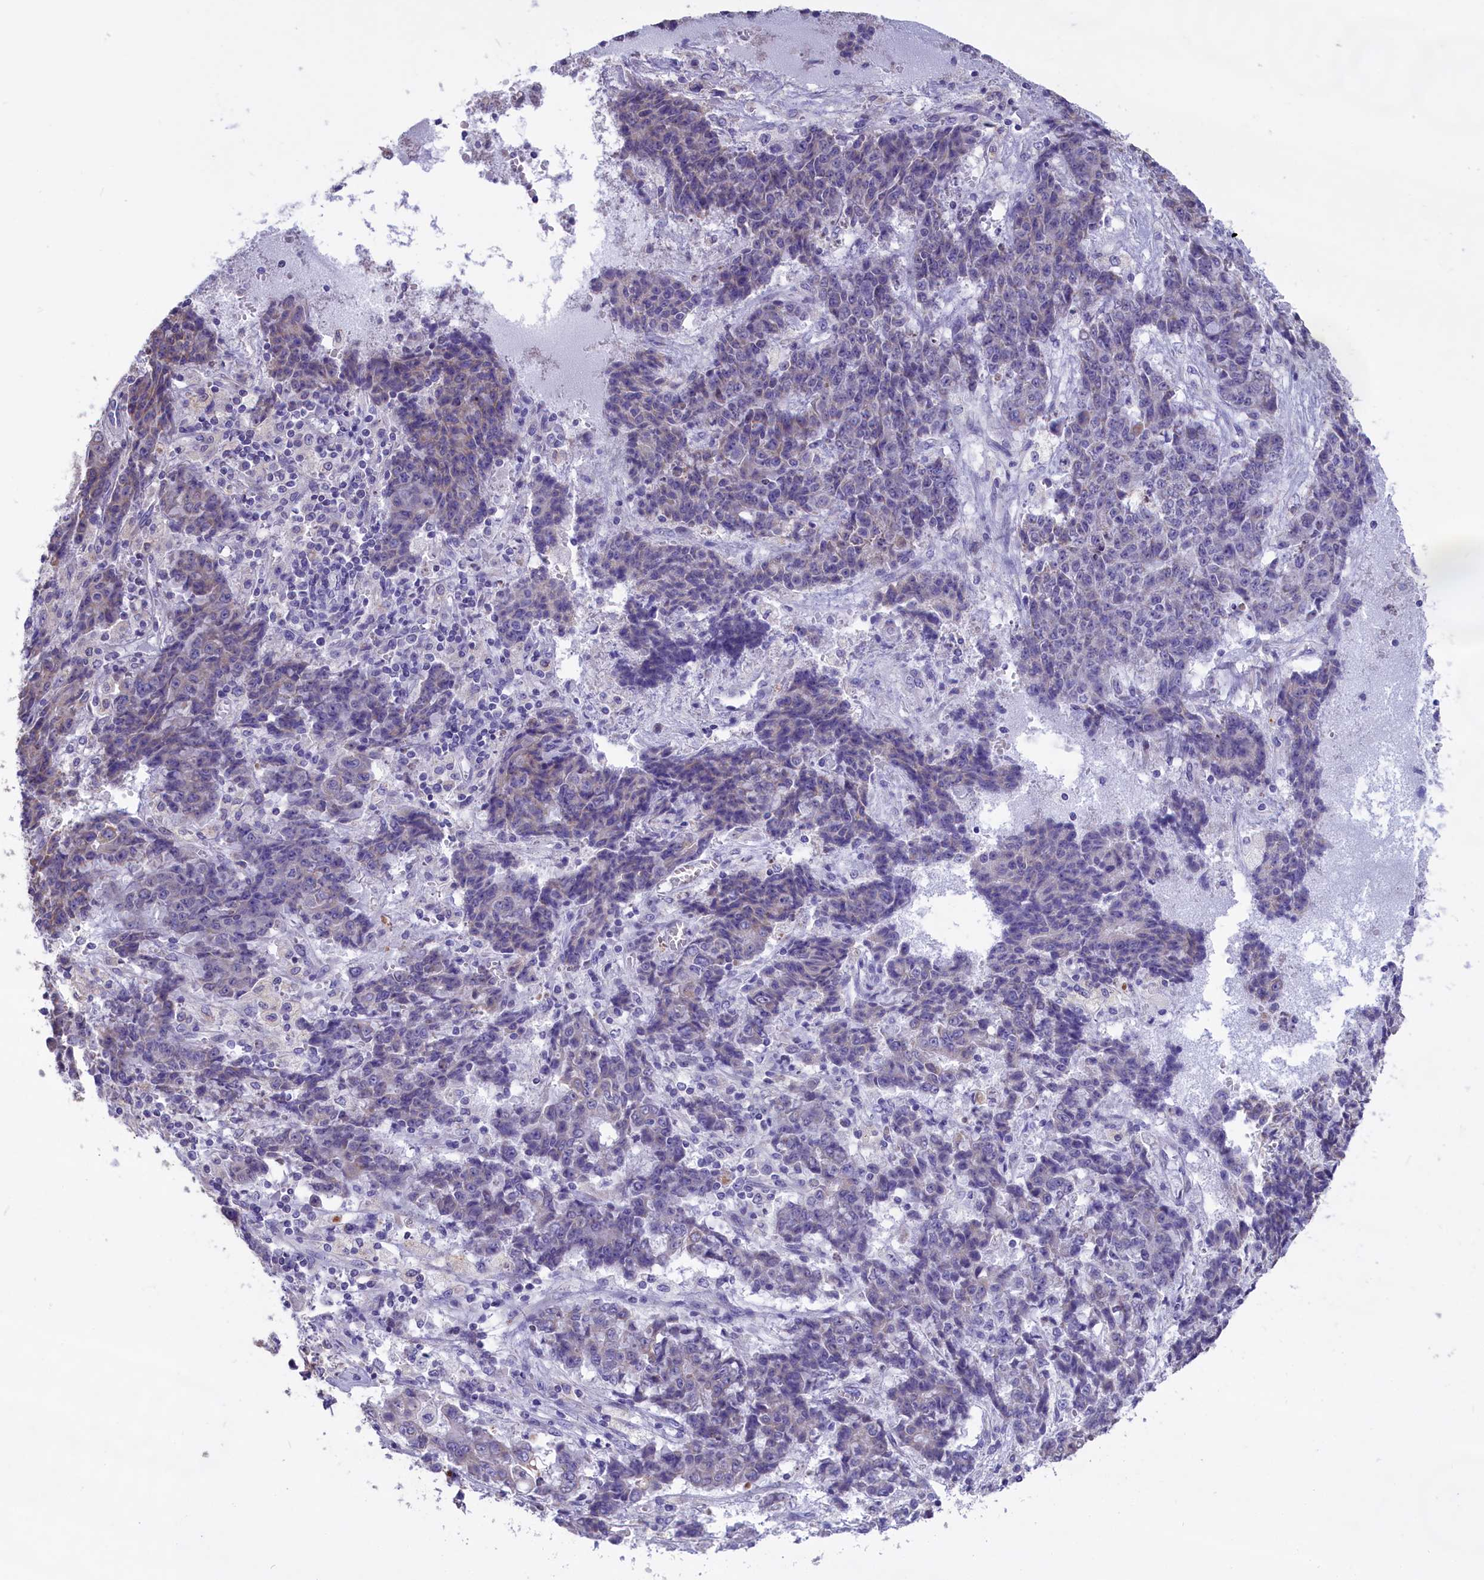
{"staining": {"intensity": "negative", "quantity": "none", "location": "none"}, "tissue": "ovarian cancer", "cell_type": "Tumor cells", "image_type": "cancer", "snomed": [{"axis": "morphology", "description": "Carcinoma, endometroid"}, {"axis": "topography", "description": "Ovary"}], "caption": "Tumor cells are negative for protein expression in human ovarian cancer.", "gene": "CYP2U1", "patient": {"sex": "female", "age": 42}}